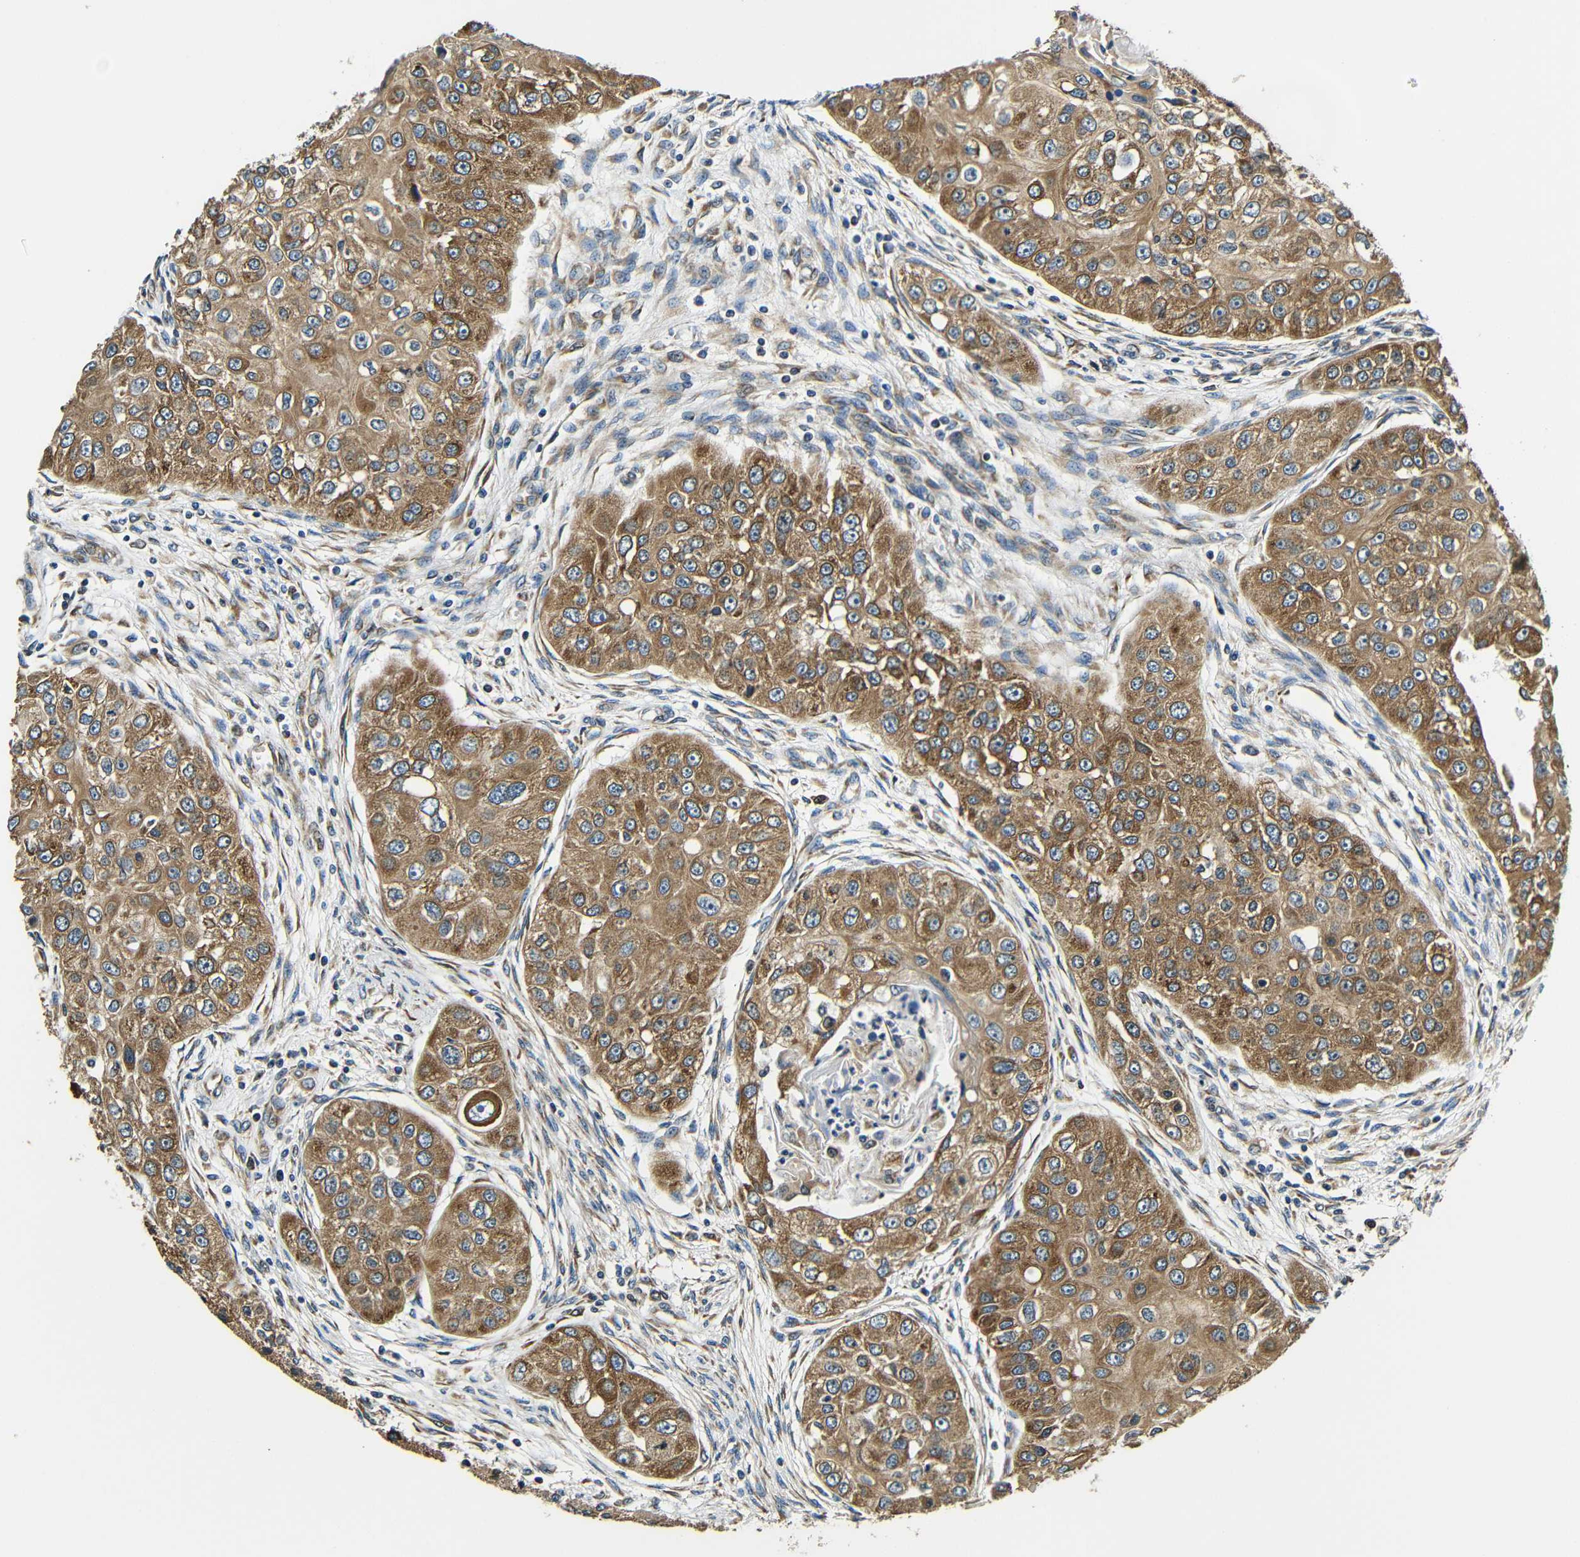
{"staining": {"intensity": "moderate", "quantity": ">75%", "location": "cytoplasmic/membranous"}, "tissue": "head and neck cancer", "cell_type": "Tumor cells", "image_type": "cancer", "snomed": [{"axis": "morphology", "description": "Normal tissue, NOS"}, {"axis": "morphology", "description": "Squamous cell carcinoma, NOS"}, {"axis": "topography", "description": "Skeletal muscle"}, {"axis": "topography", "description": "Head-Neck"}], "caption": "Protein staining of head and neck cancer tissue reveals moderate cytoplasmic/membranous positivity in approximately >75% of tumor cells. (DAB (3,3'-diaminobenzidine) IHC with brightfield microscopy, high magnification).", "gene": "VAPB", "patient": {"sex": "male", "age": 51}}